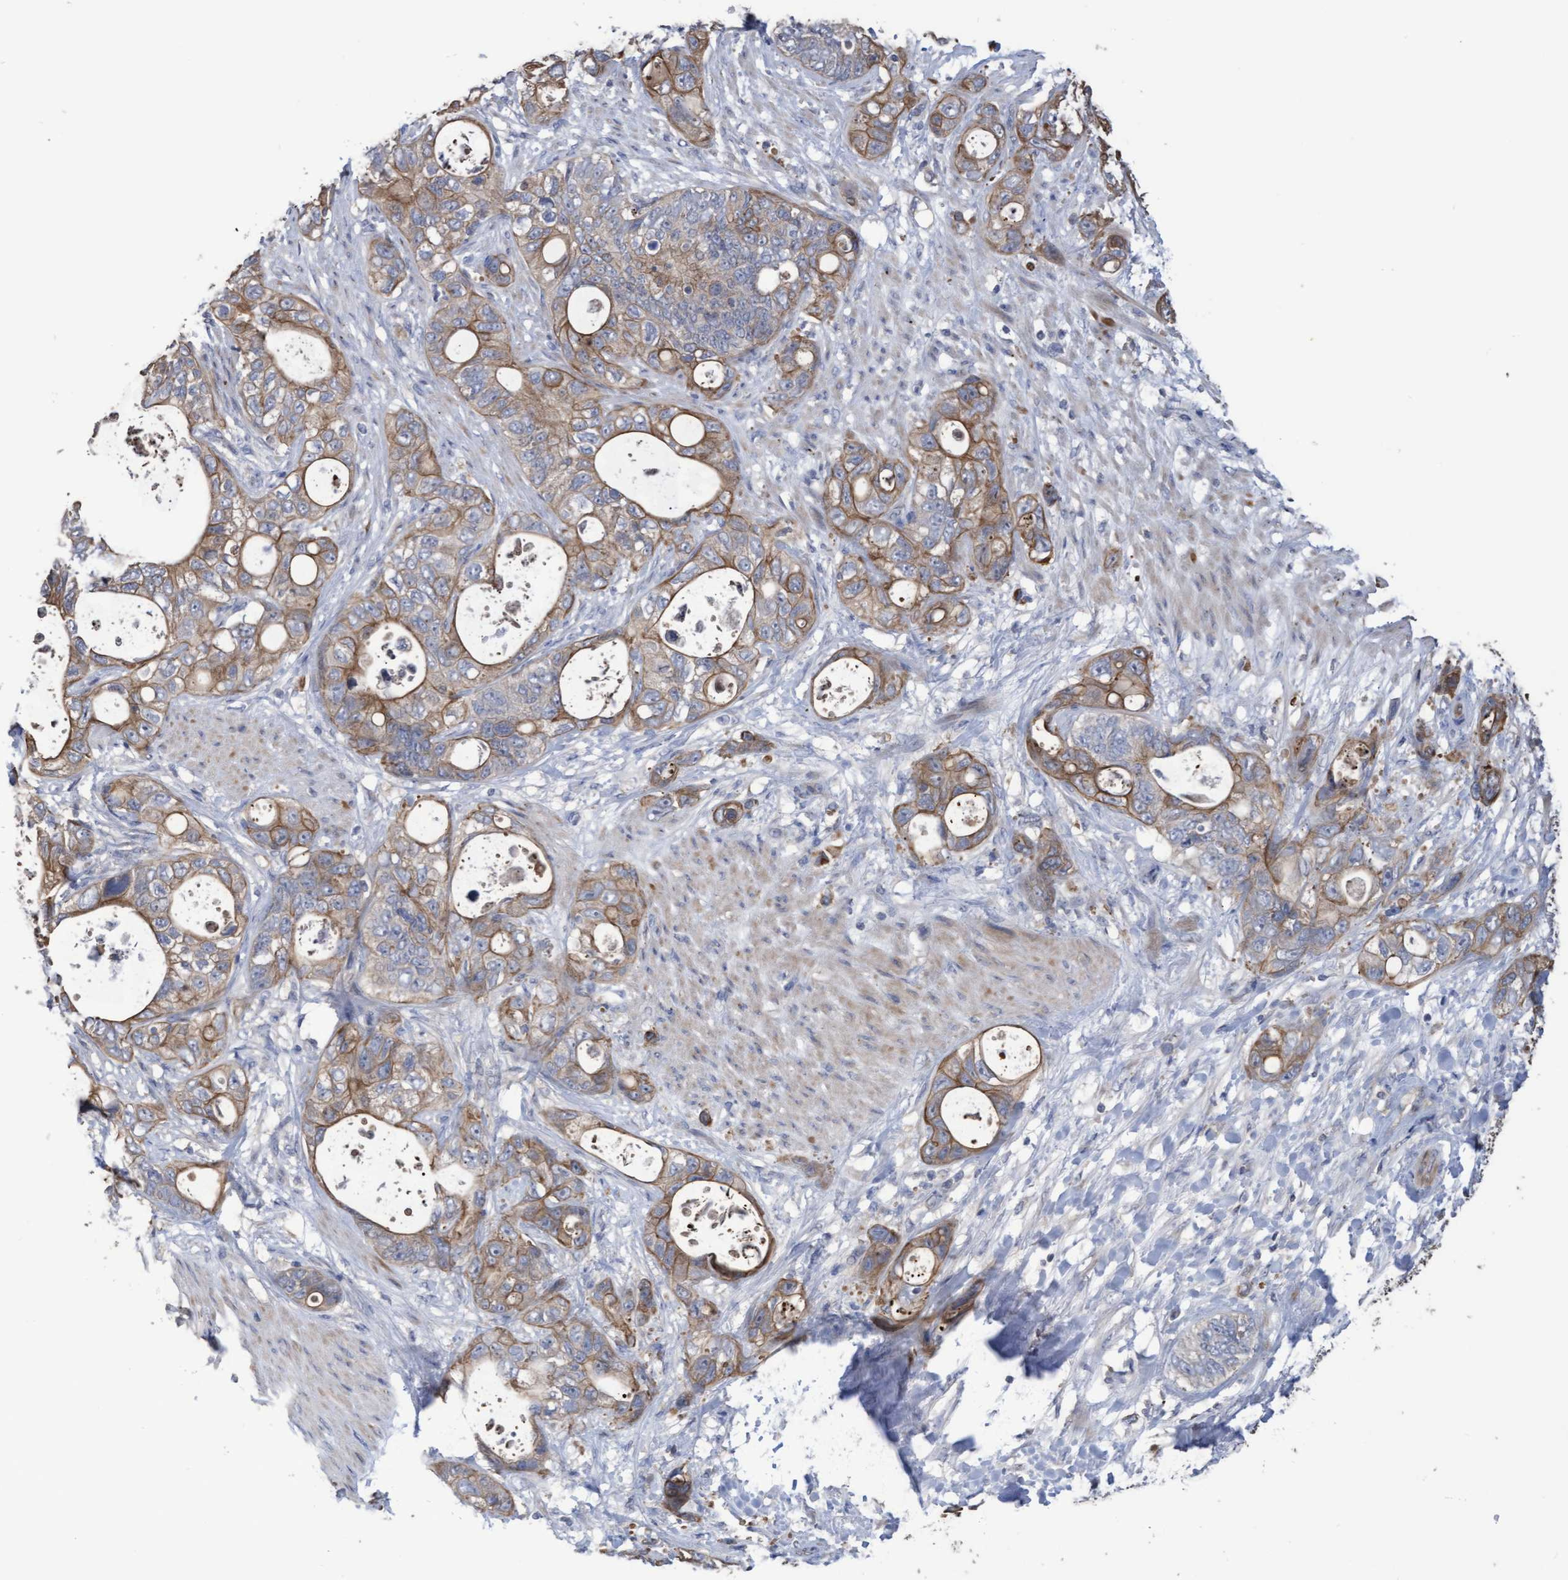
{"staining": {"intensity": "weak", "quantity": ">75%", "location": "cytoplasmic/membranous"}, "tissue": "stomach cancer", "cell_type": "Tumor cells", "image_type": "cancer", "snomed": [{"axis": "morphology", "description": "Normal tissue, NOS"}, {"axis": "morphology", "description": "Adenocarcinoma, NOS"}, {"axis": "topography", "description": "Stomach"}], "caption": "Immunohistochemistry (IHC) (DAB) staining of human stomach cancer demonstrates weak cytoplasmic/membranous protein staining in approximately >75% of tumor cells.", "gene": "KRT24", "patient": {"sex": "female", "age": 89}}